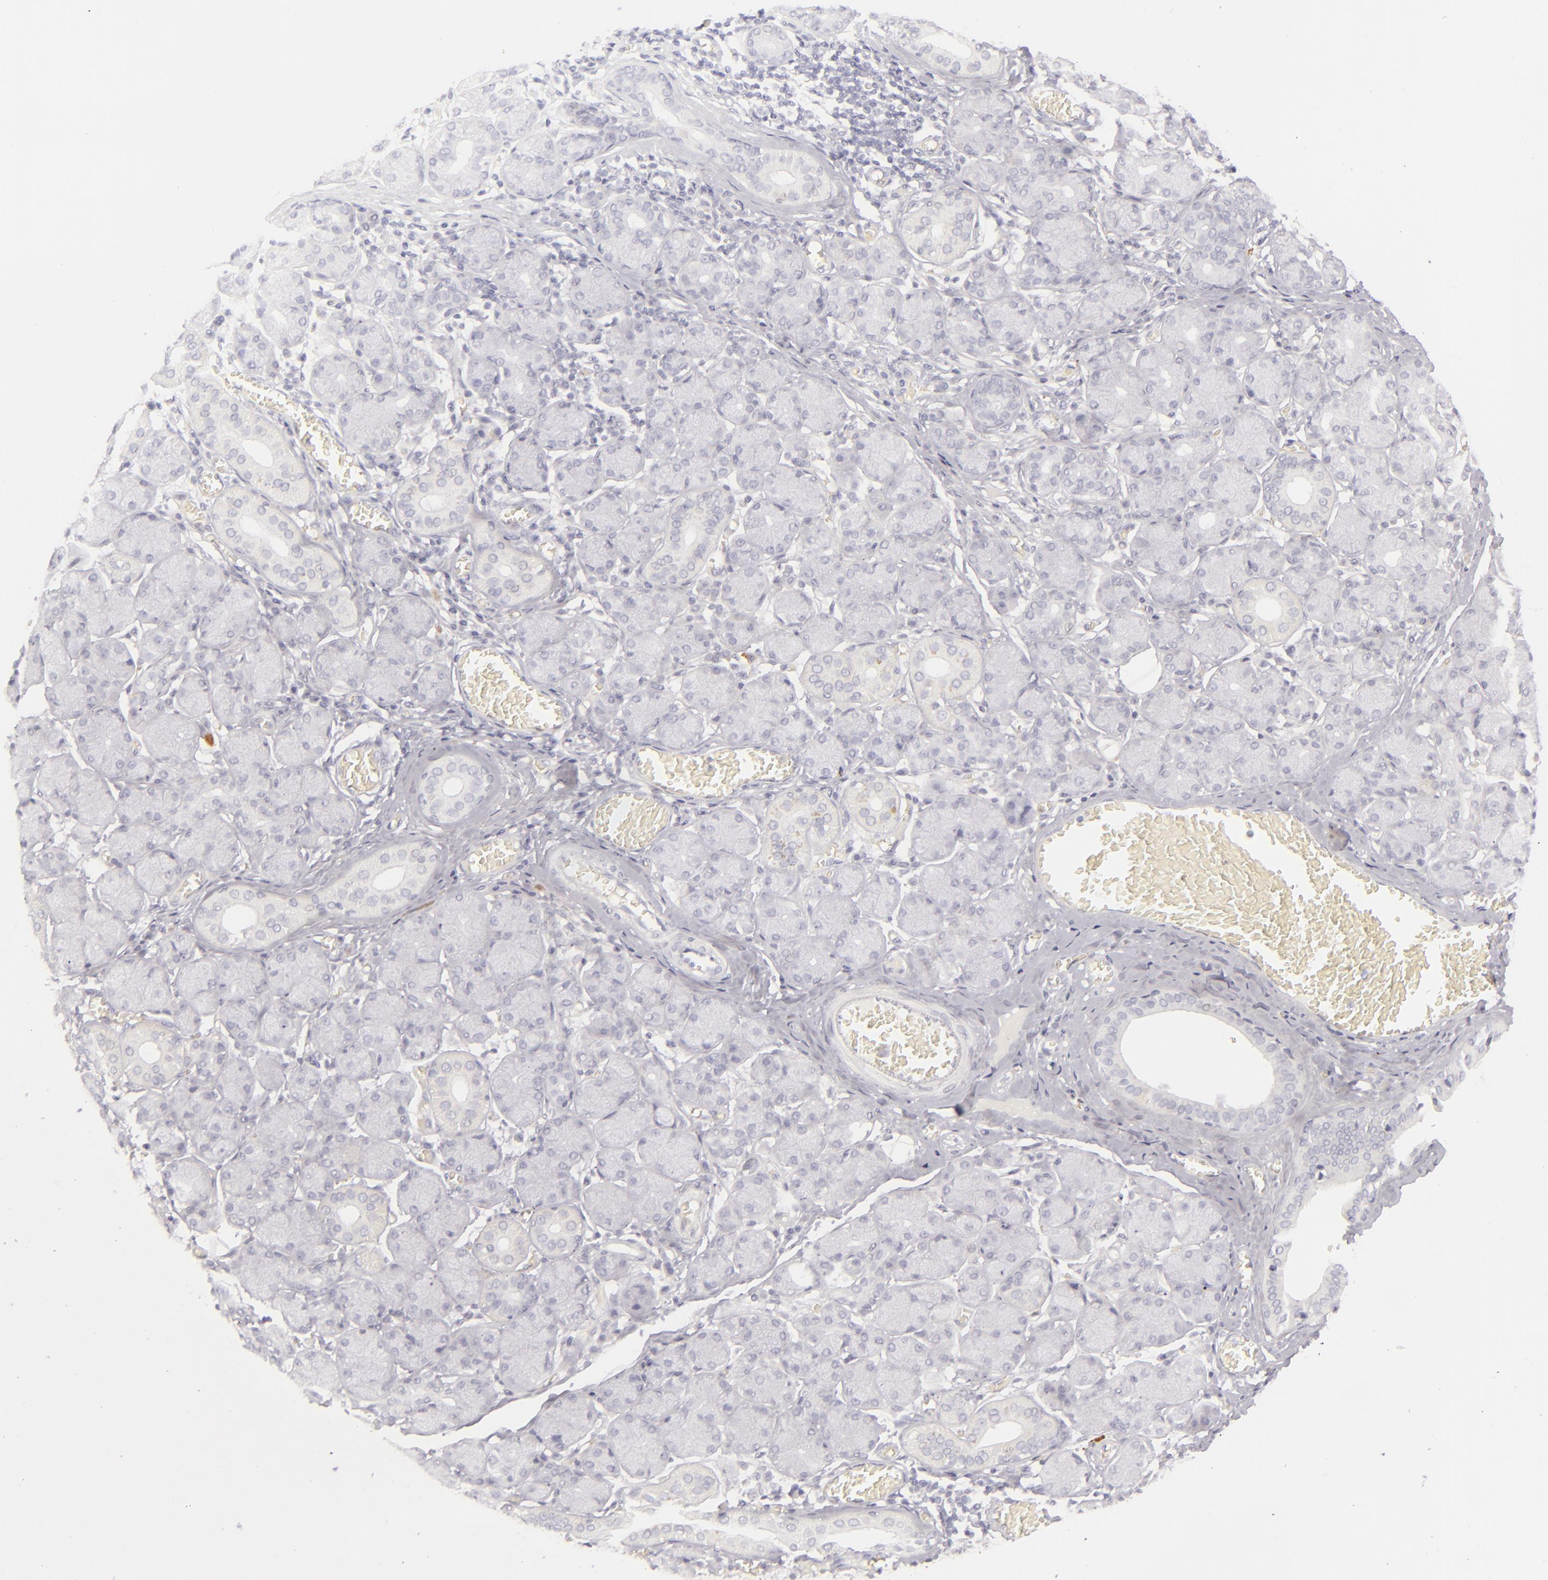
{"staining": {"intensity": "negative", "quantity": "none", "location": "none"}, "tissue": "salivary gland", "cell_type": "Glandular cells", "image_type": "normal", "snomed": [{"axis": "morphology", "description": "Normal tissue, NOS"}, {"axis": "topography", "description": "Salivary gland"}], "caption": "Immunohistochemistry photomicrograph of normal salivary gland stained for a protein (brown), which exhibits no staining in glandular cells.", "gene": "CDX2", "patient": {"sex": "female", "age": 24}}